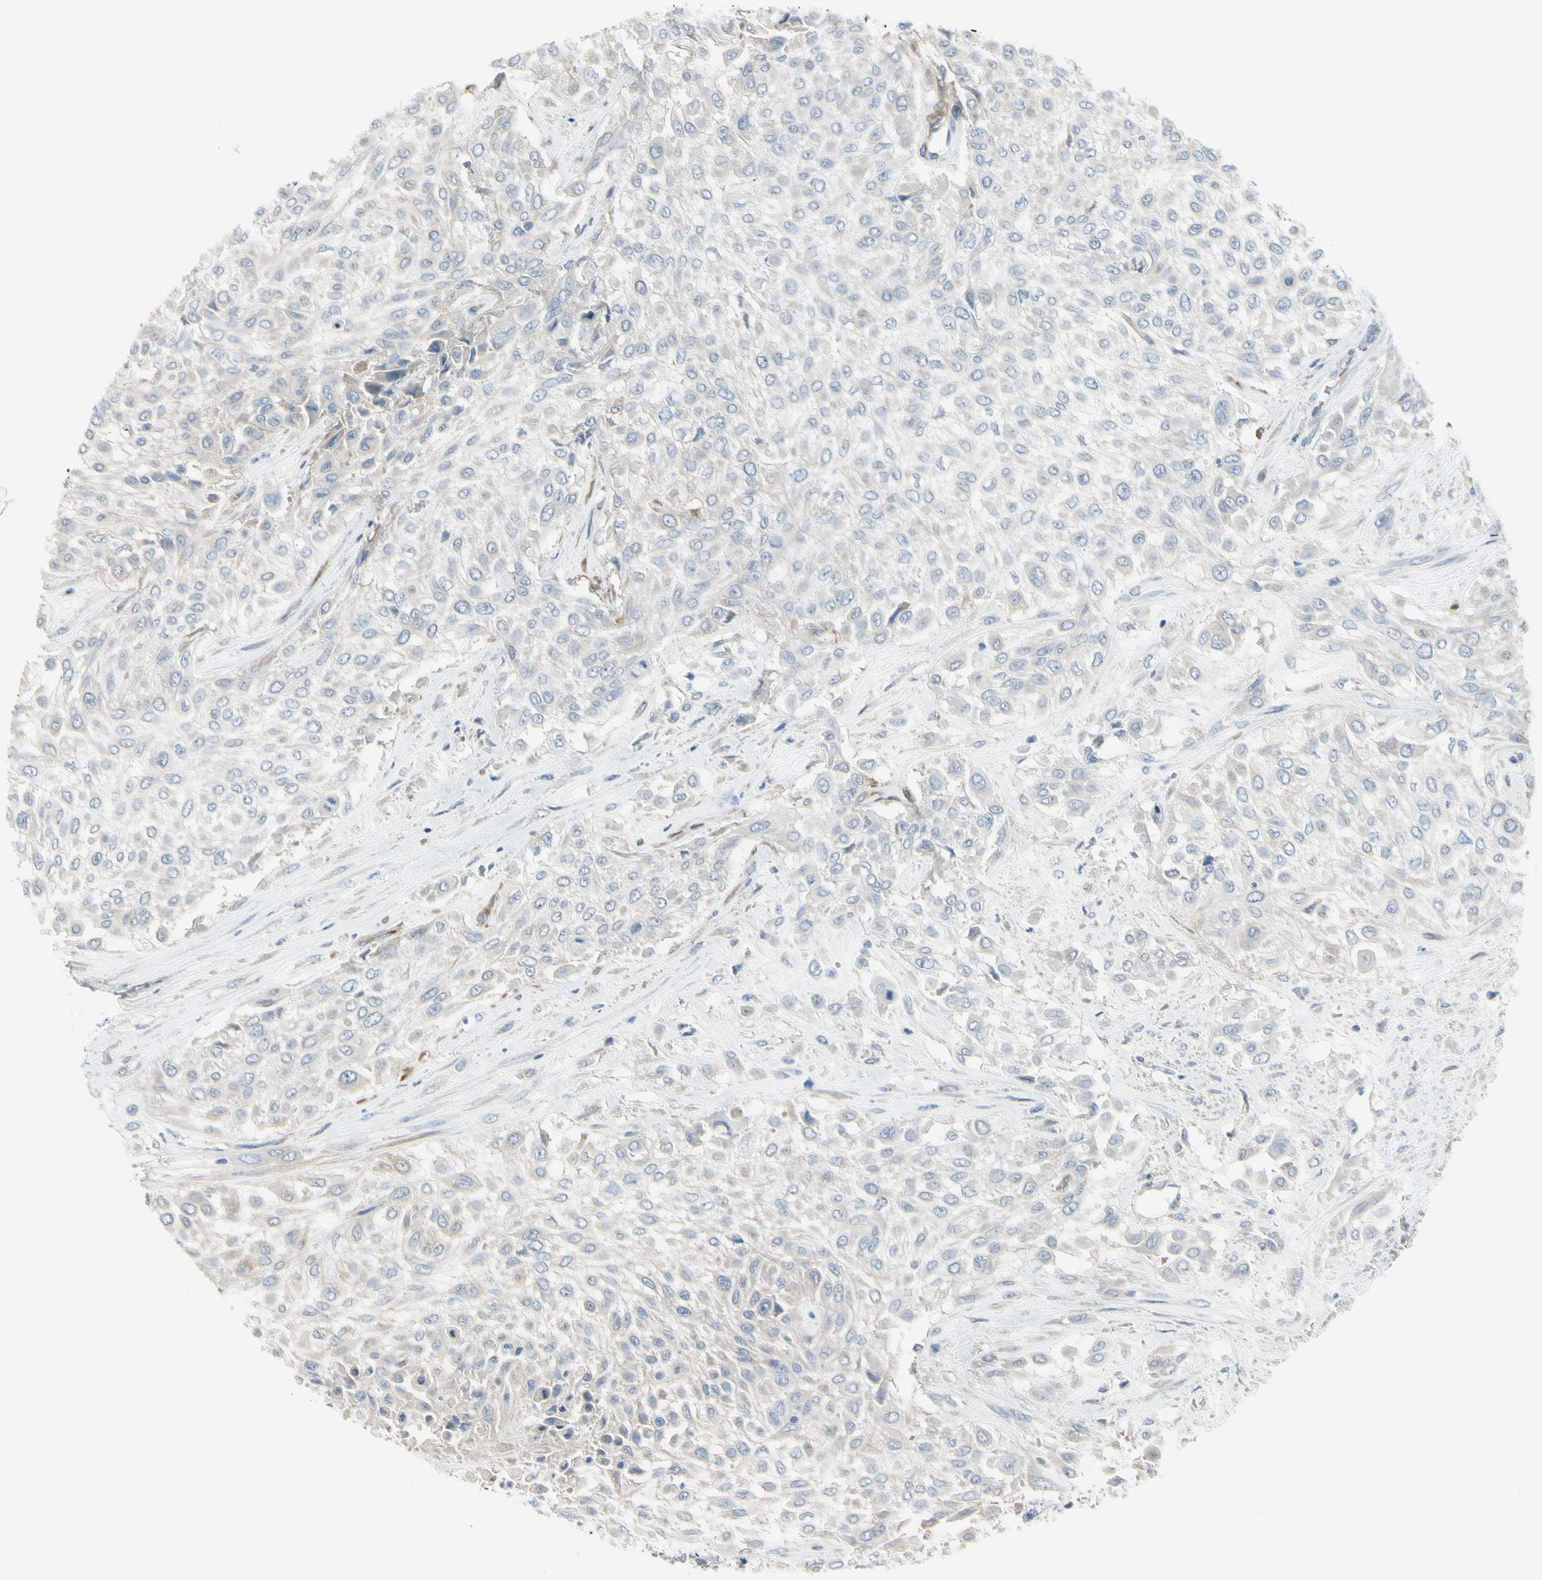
{"staining": {"intensity": "negative", "quantity": "none", "location": "none"}, "tissue": "urothelial cancer", "cell_type": "Tumor cells", "image_type": "cancer", "snomed": [{"axis": "morphology", "description": "Urothelial carcinoma, High grade"}, {"axis": "topography", "description": "Urinary bladder"}], "caption": "The immunohistochemistry histopathology image has no significant positivity in tumor cells of urothelial cancer tissue.", "gene": "MAP2", "patient": {"sex": "male", "age": 57}}